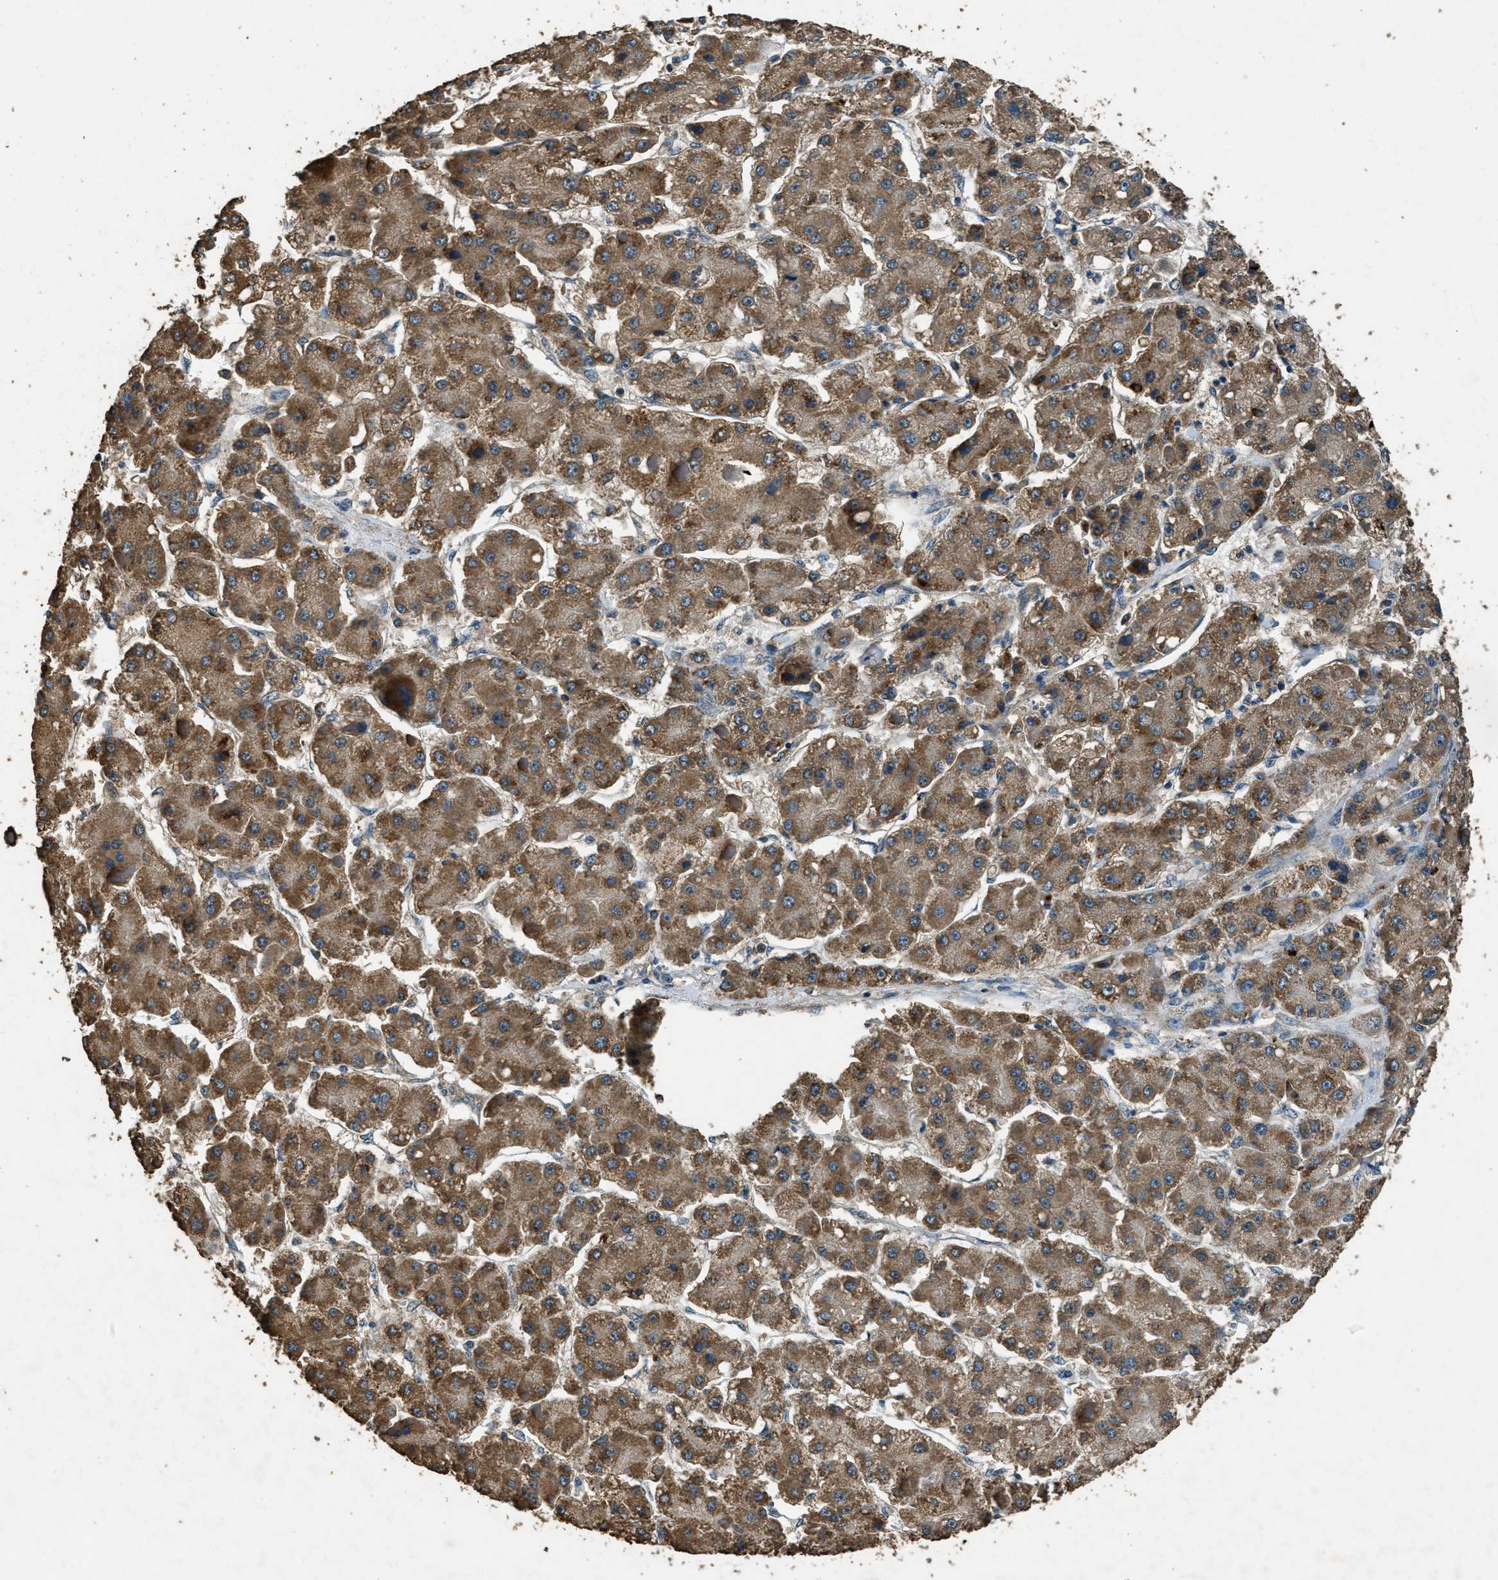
{"staining": {"intensity": "moderate", "quantity": ">75%", "location": "cytoplasmic/membranous"}, "tissue": "liver cancer", "cell_type": "Tumor cells", "image_type": "cancer", "snomed": [{"axis": "morphology", "description": "Carcinoma, Hepatocellular, NOS"}, {"axis": "topography", "description": "Liver"}], "caption": "An immunohistochemistry (IHC) micrograph of tumor tissue is shown. Protein staining in brown highlights moderate cytoplasmic/membranous positivity in liver hepatocellular carcinoma within tumor cells. Nuclei are stained in blue.", "gene": "SALL3", "patient": {"sex": "female", "age": 73}}